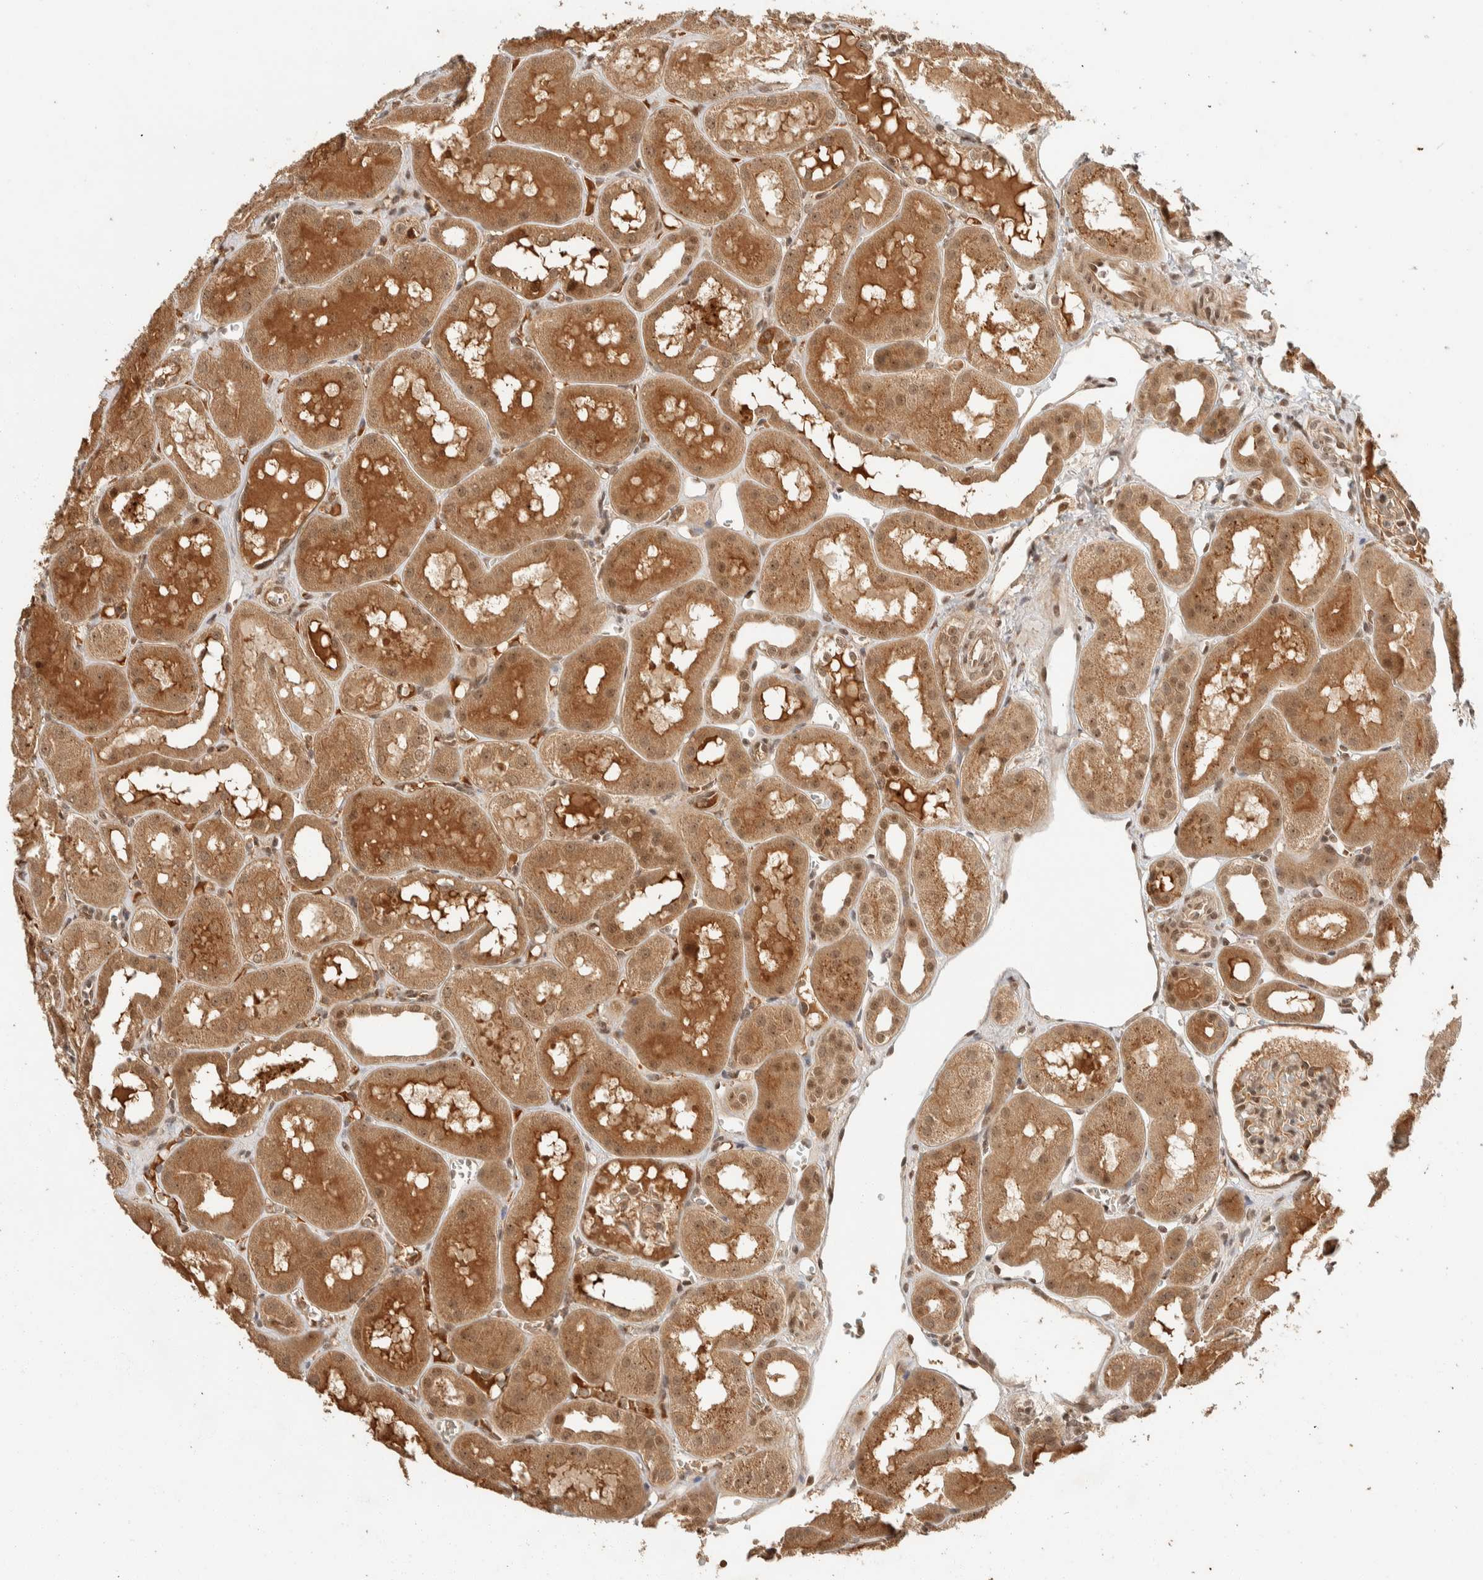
{"staining": {"intensity": "weak", "quantity": ">75%", "location": "cytoplasmic/membranous"}, "tissue": "kidney", "cell_type": "Cells in glomeruli", "image_type": "normal", "snomed": [{"axis": "morphology", "description": "Normal tissue, NOS"}, {"axis": "topography", "description": "Kidney"}, {"axis": "topography", "description": "Urinary bladder"}], "caption": "Weak cytoplasmic/membranous protein staining is present in about >75% of cells in glomeruli in kidney. (DAB IHC with brightfield microscopy, high magnification).", "gene": "ZBTB2", "patient": {"sex": "male", "age": 16}}